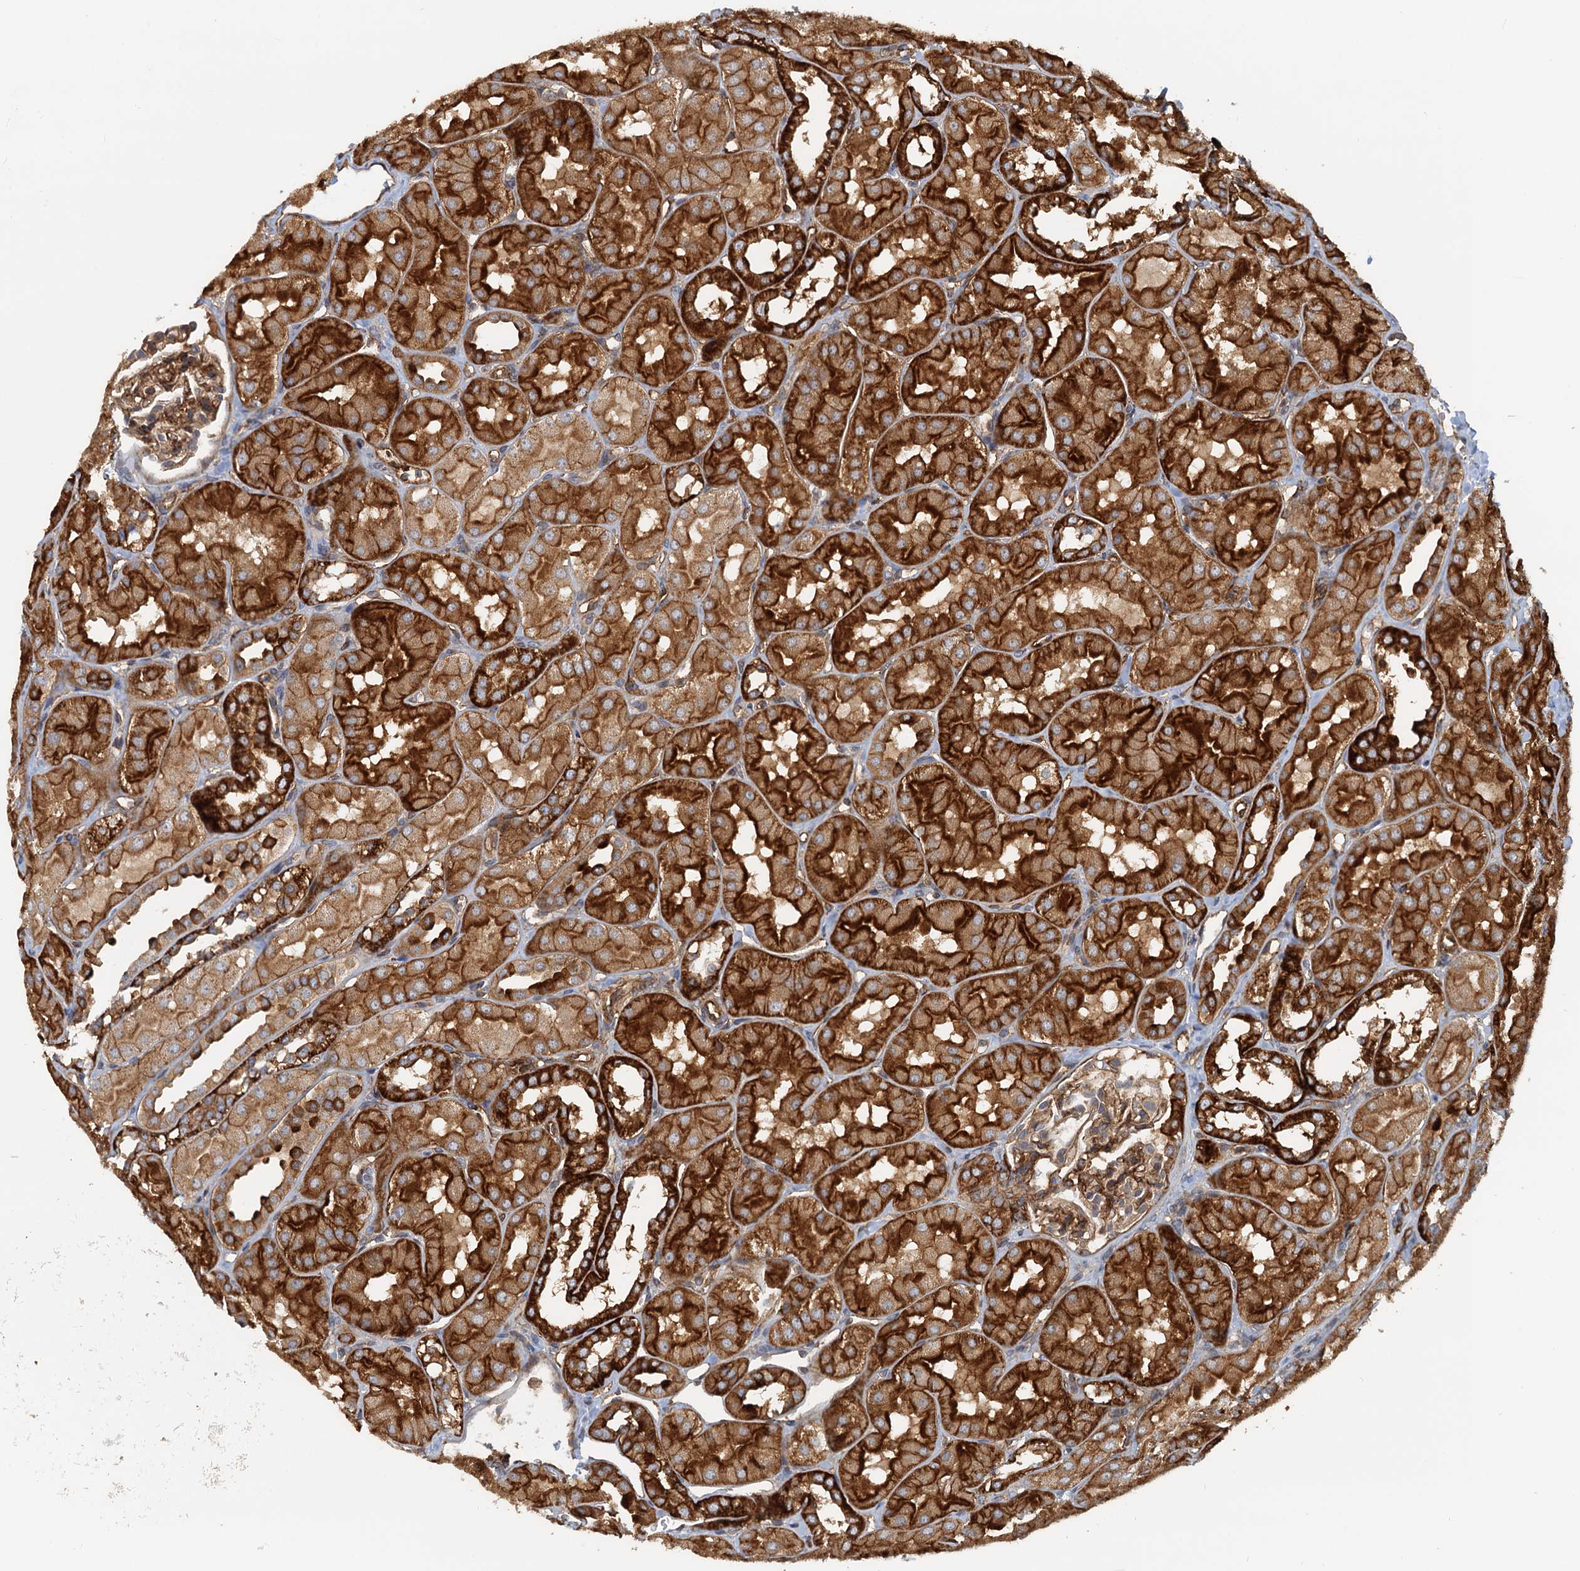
{"staining": {"intensity": "strong", "quantity": "25%-75%", "location": "cytoplasmic/membranous"}, "tissue": "kidney", "cell_type": "Cells in glomeruli", "image_type": "normal", "snomed": [{"axis": "morphology", "description": "Normal tissue, NOS"}, {"axis": "topography", "description": "Kidney"}, {"axis": "topography", "description": "Urinary bladder"}], "caption": "Cells in glomeruli display high levels of strong cytoplasmic/membranous positivity in about 25%-75% of cells in benign human kidney. (Stains: DAB (3,3'-diaminobenzidine) in brown, nuclei in blue, Microscopy: brightfield microscopy at high magnification).", "gene": "NIPAL3", "patient": {"sex": "male", "age": 16}}